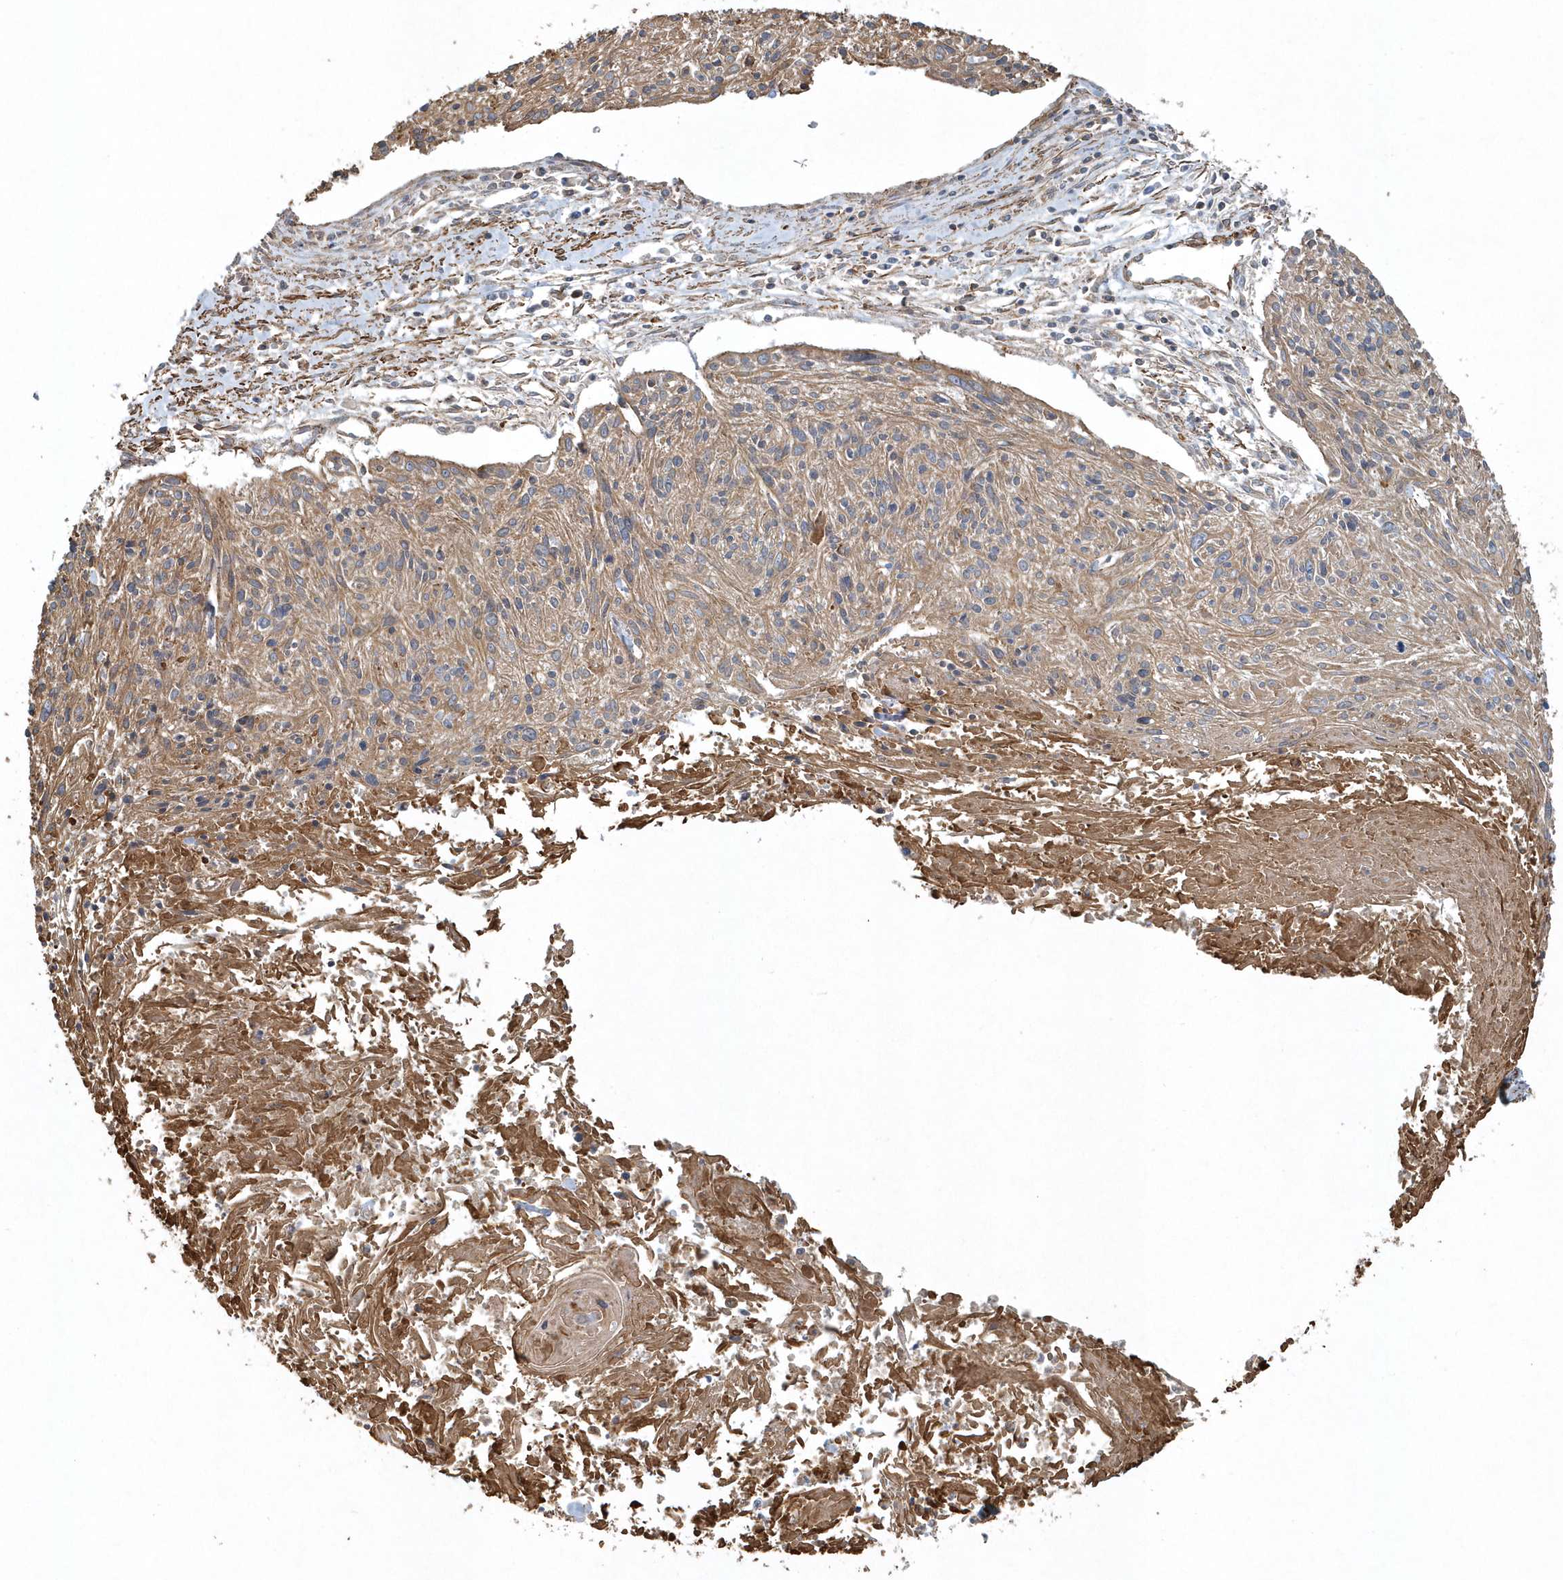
{"staining": {"intensity": "moderate", "quantity": ">75%", "location": "cytoplasmic/membranous"}, "tissue": "cervical cancer", "cell_type": "Tumor cells", "image_type": "cancer", "snomed": [{"axis": "morphology", "description": "Squamous cell carcinoma, NOS"}, {"axis": "topography", "description": "Cervix"}], "caption": "Cervical squamous cell carcinoma stained with immunohistochemistry demonstrates moderate cytoplasmic/membranous positivity in approximately >75% of tumor cells.", "gene": "MMUT", "patient": {"sex": "female", "age": 51}}